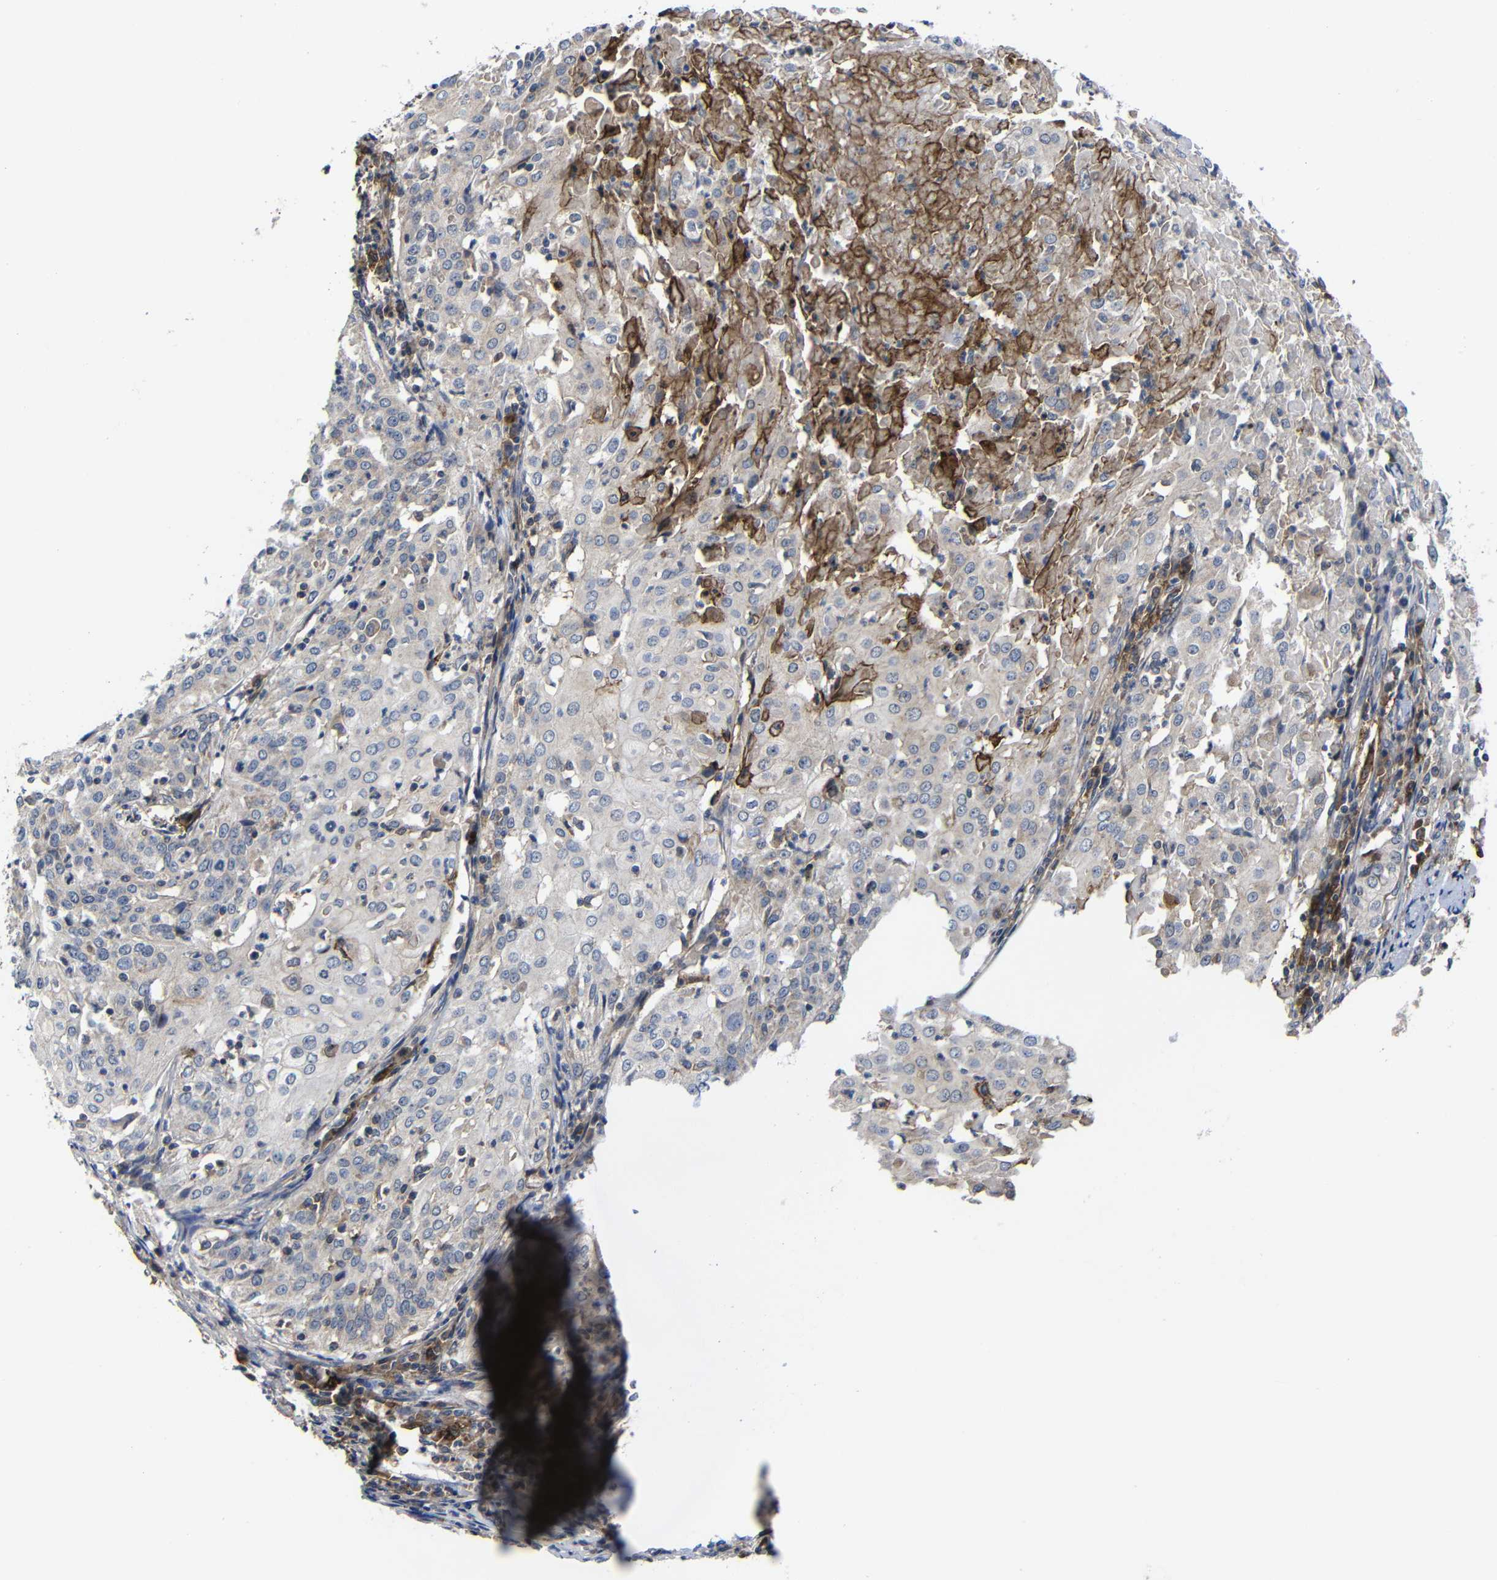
{"staining": {"intensity": "weak", "quantity": "25%-75%", "location": "cytoplasmic/membranous"}, "tissue": "cervical cancer", "cell_type": "Tumor cells", "image_type": "cancer", "snomed": [{"axis": "morphology", "description": "Squamous cell carcinoma, NOS"}, {"axis": "topography", "description": "Cervix"}], "caption": "The image shows a brown stain indicating the presence of a protein in the cytoplasmic/membranous of tumor cells in cervical cancer.", "gene": "LPAR5", "patient": {"sex": "female", "age": 39}}